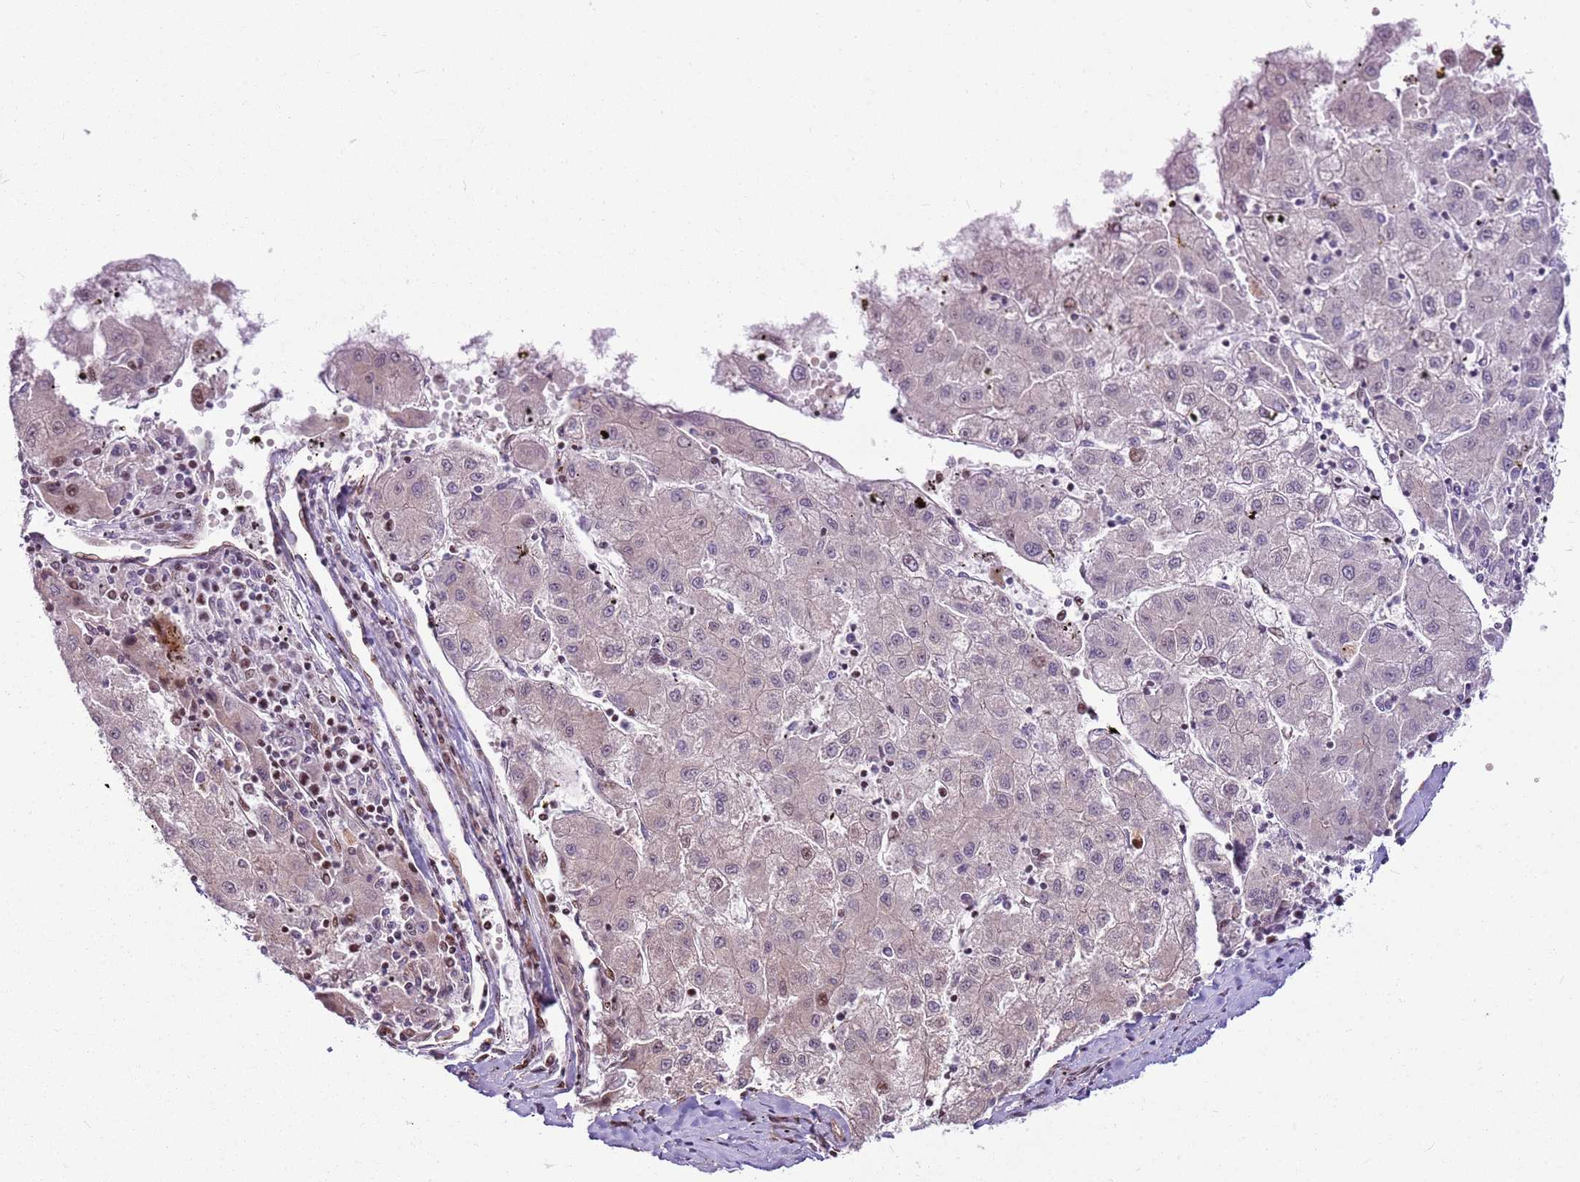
{"staining": {"intensity": "moderate", "quantity": "<25%", "location": "nuclear"}, "tissue": "liver cancer", "cell_type": "Tumor cells", "image_type": "cancer", "snomed": [{"axis": "morphology", "description": "Carcinoma, Hepatocellular, NOS"}, {"axis": "topography", "description": "Liver"}], "caption": "Human liver cancer (hepatocellular carcinoma) stained with a protein marker displays moderate staining in tumor cells.", "gene": "PCTP", "patient": {"sex": "male", "age": 72}}